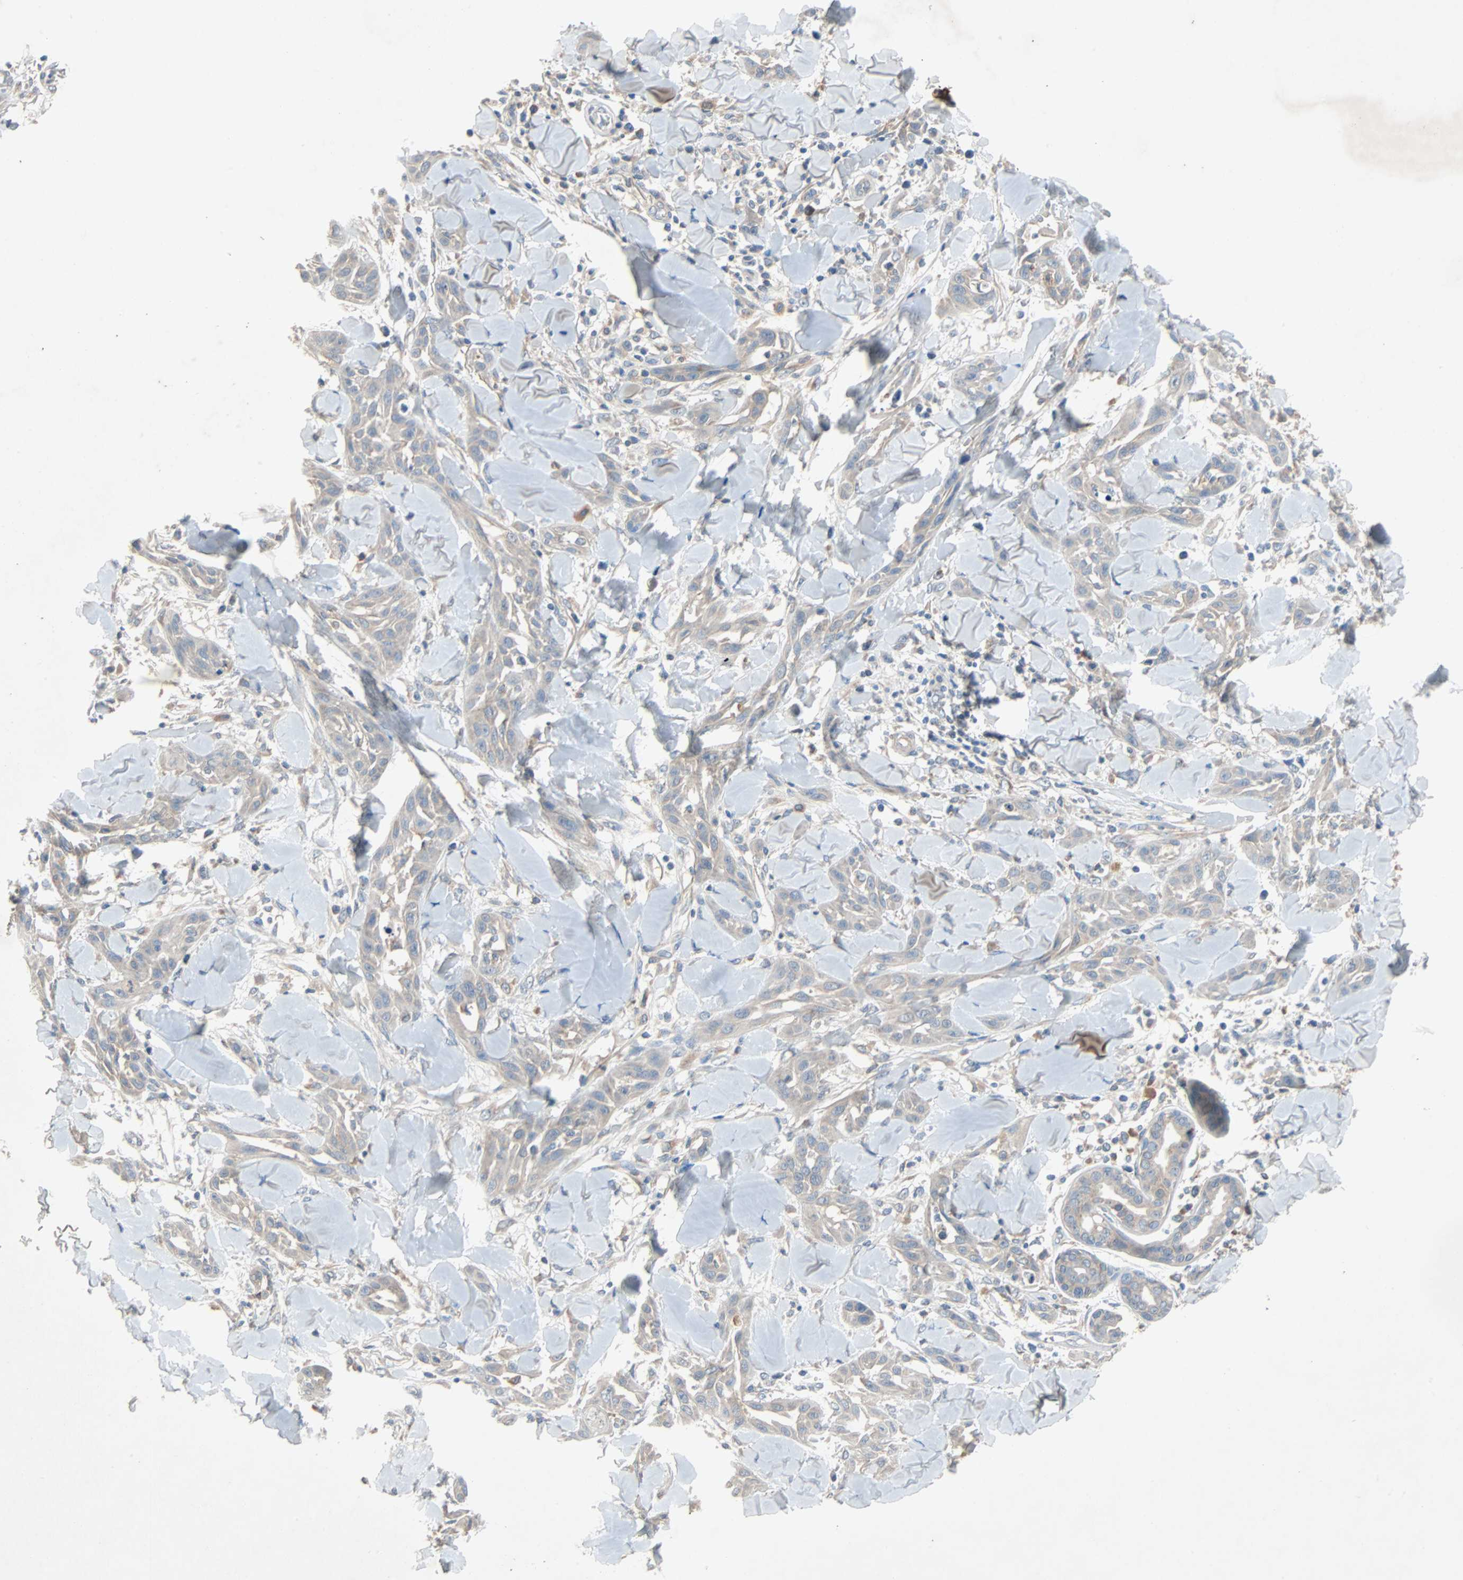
{"staining": {"intensity": "weak", "quantity": "25%-75%", "location": "cytoplasmic/membranous"}, "tissue": "skin cancer", "cell_type": "Tumor cells", "image_type": "cancer", "snomed": [{"axis": "morphology", "description": "Squamous cell carcinoma, NOS"}, {"axis": "topography", "description": "Skin"}], "caption": "Human skin cancer stained for a protein (brown) reveals weak cytoplasmic/membranous positive positivity in about 25%-75% of tumor cells.", "gene": "XYLT1", "patient": {"sex": "male", "age": 24}}